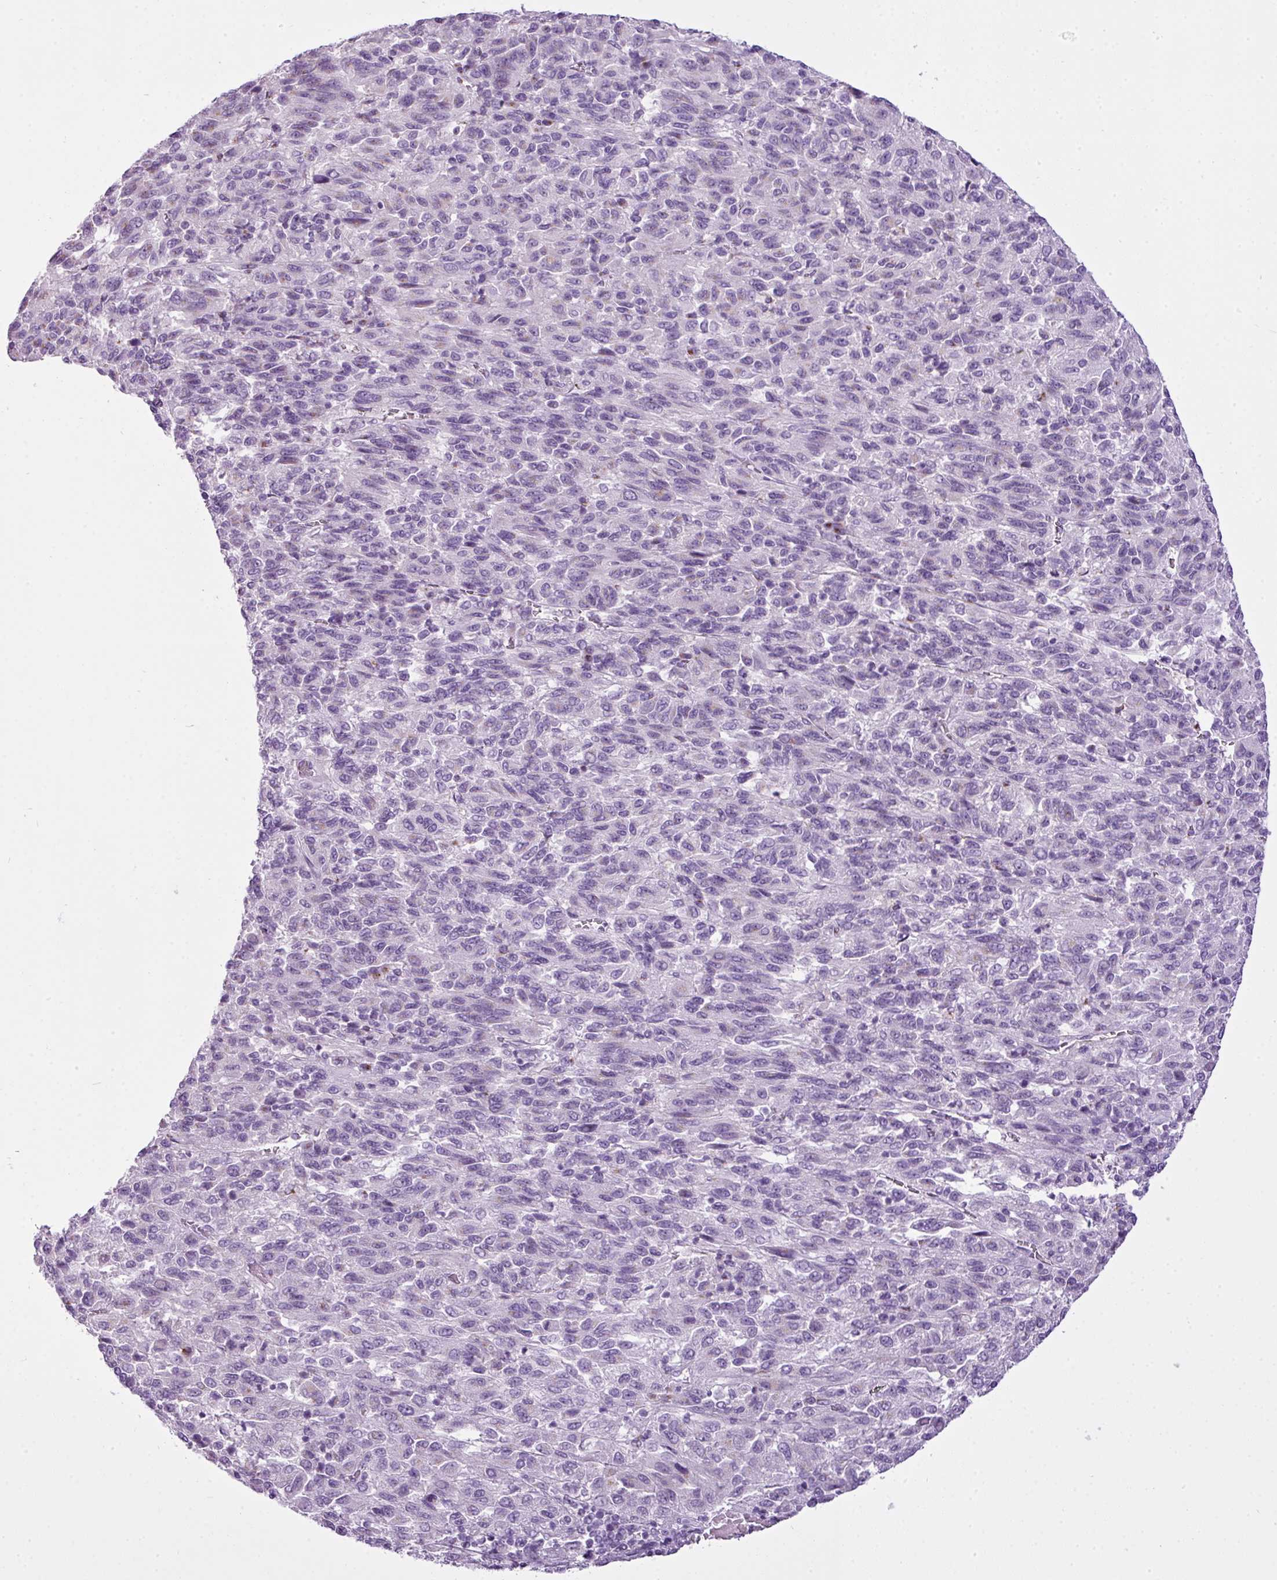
{"staining": {"intensity": "negative", "quantity": "none", "location": "none"}, "tissue": "melanoma", "cell_type": "Tumor cells", "image_type": "cancer", "snomed": [{"axis": "morphology", "description": "Malignant melanoma, Metastatic site"}, {"axis": "topography", "description": "Lung"}], "caption": "Micrograph shows no protein positivity in tumor cells of malignant melanoma (metastatic site) tissue.", "gene": "FAM43A", "patient": {"sex": "male", "age": 64}}